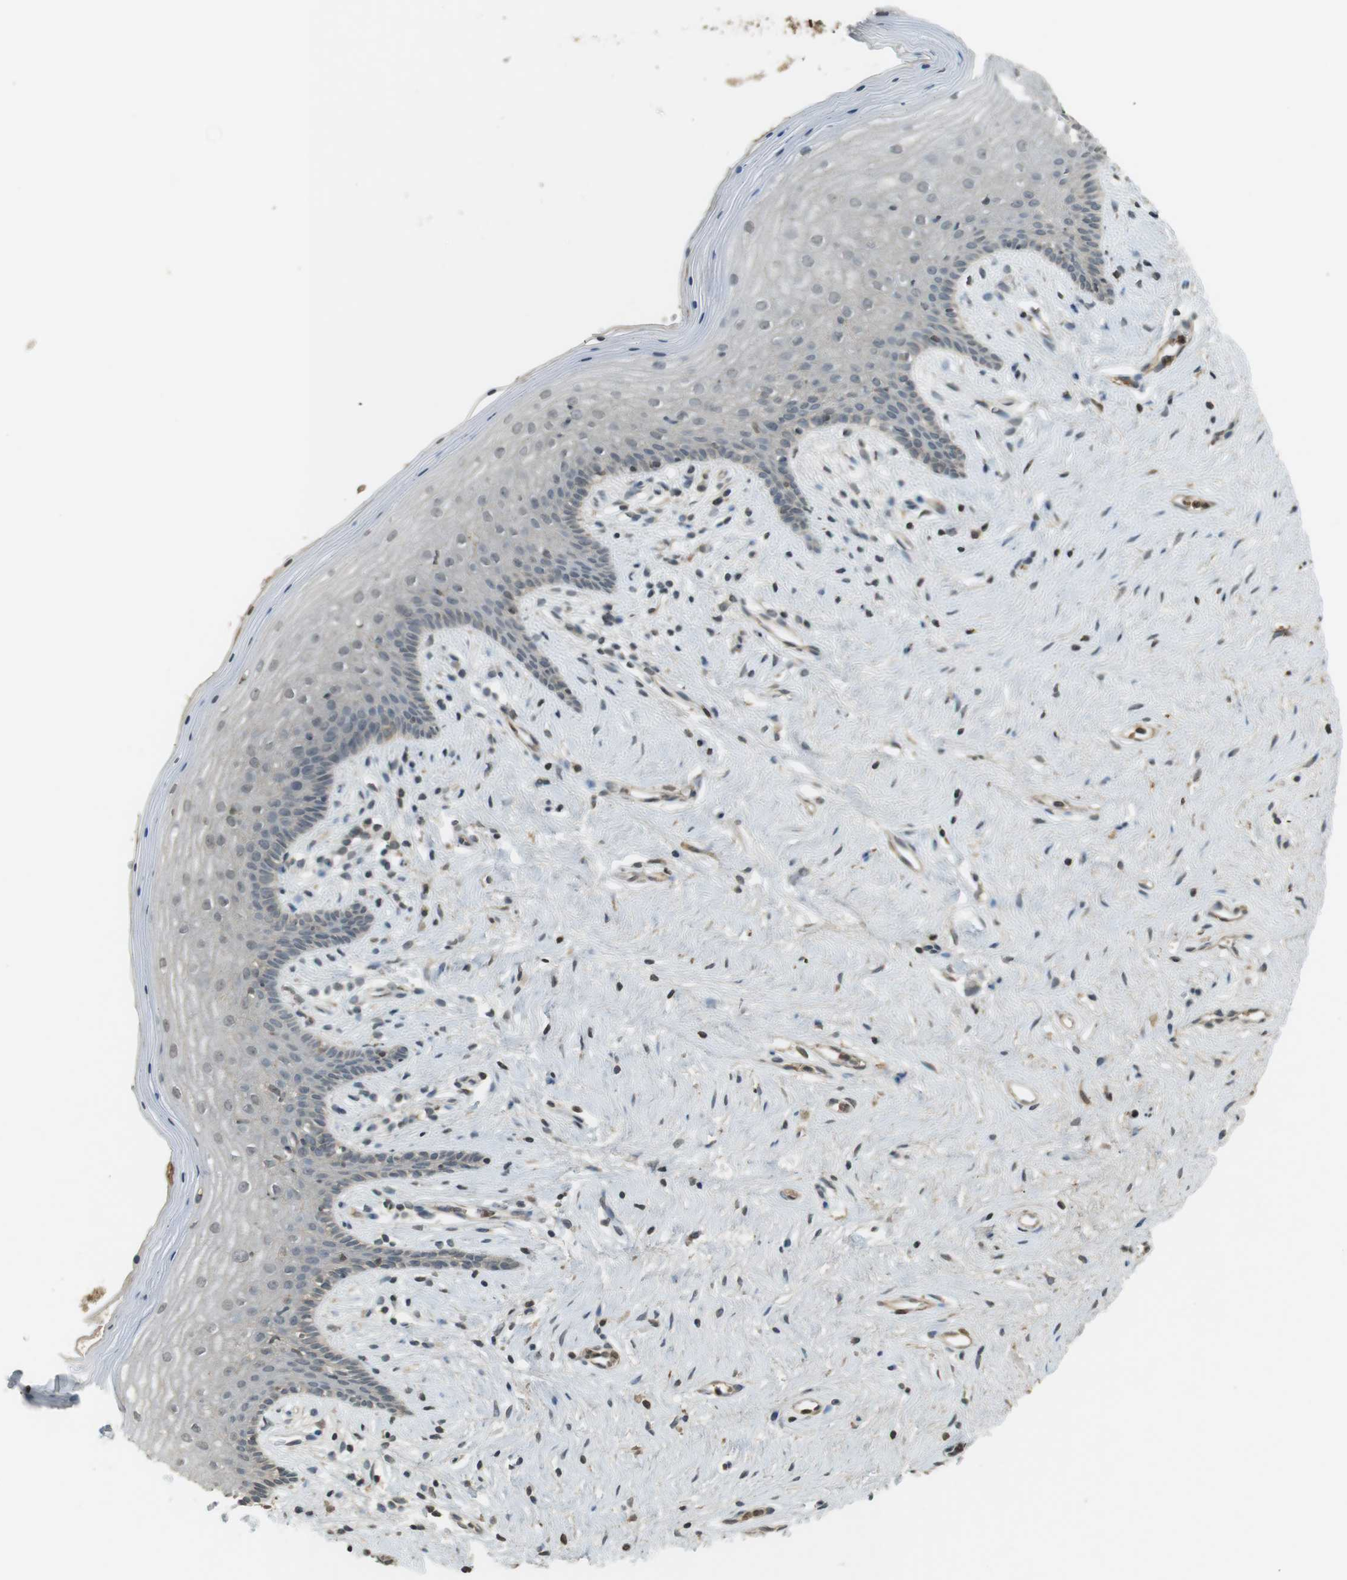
{"staining": {"intensity": "negative", "quantity": "none", "location": "none"}, "tissue": "vagina", "cell_type": "Squamous epithelial cells", "image_type": "normal", "snomed": [{"axis": "morphology", "description": "Normal tissue, NOS"}, {"axis": "topography", "description": "Vagina"}], "caption": "IHC photomicrograph of benign vagina: human vagina stained with DAB (3,3'-diaminobenzidine) demonstrates no significant protein positivity in squamous epithelial cells. (Brightfield microscopy of DAB immunohistochemistry (IHC) at high magnification).", "gene": "SRR", "patient": {"sex": "female", "age": 44}}